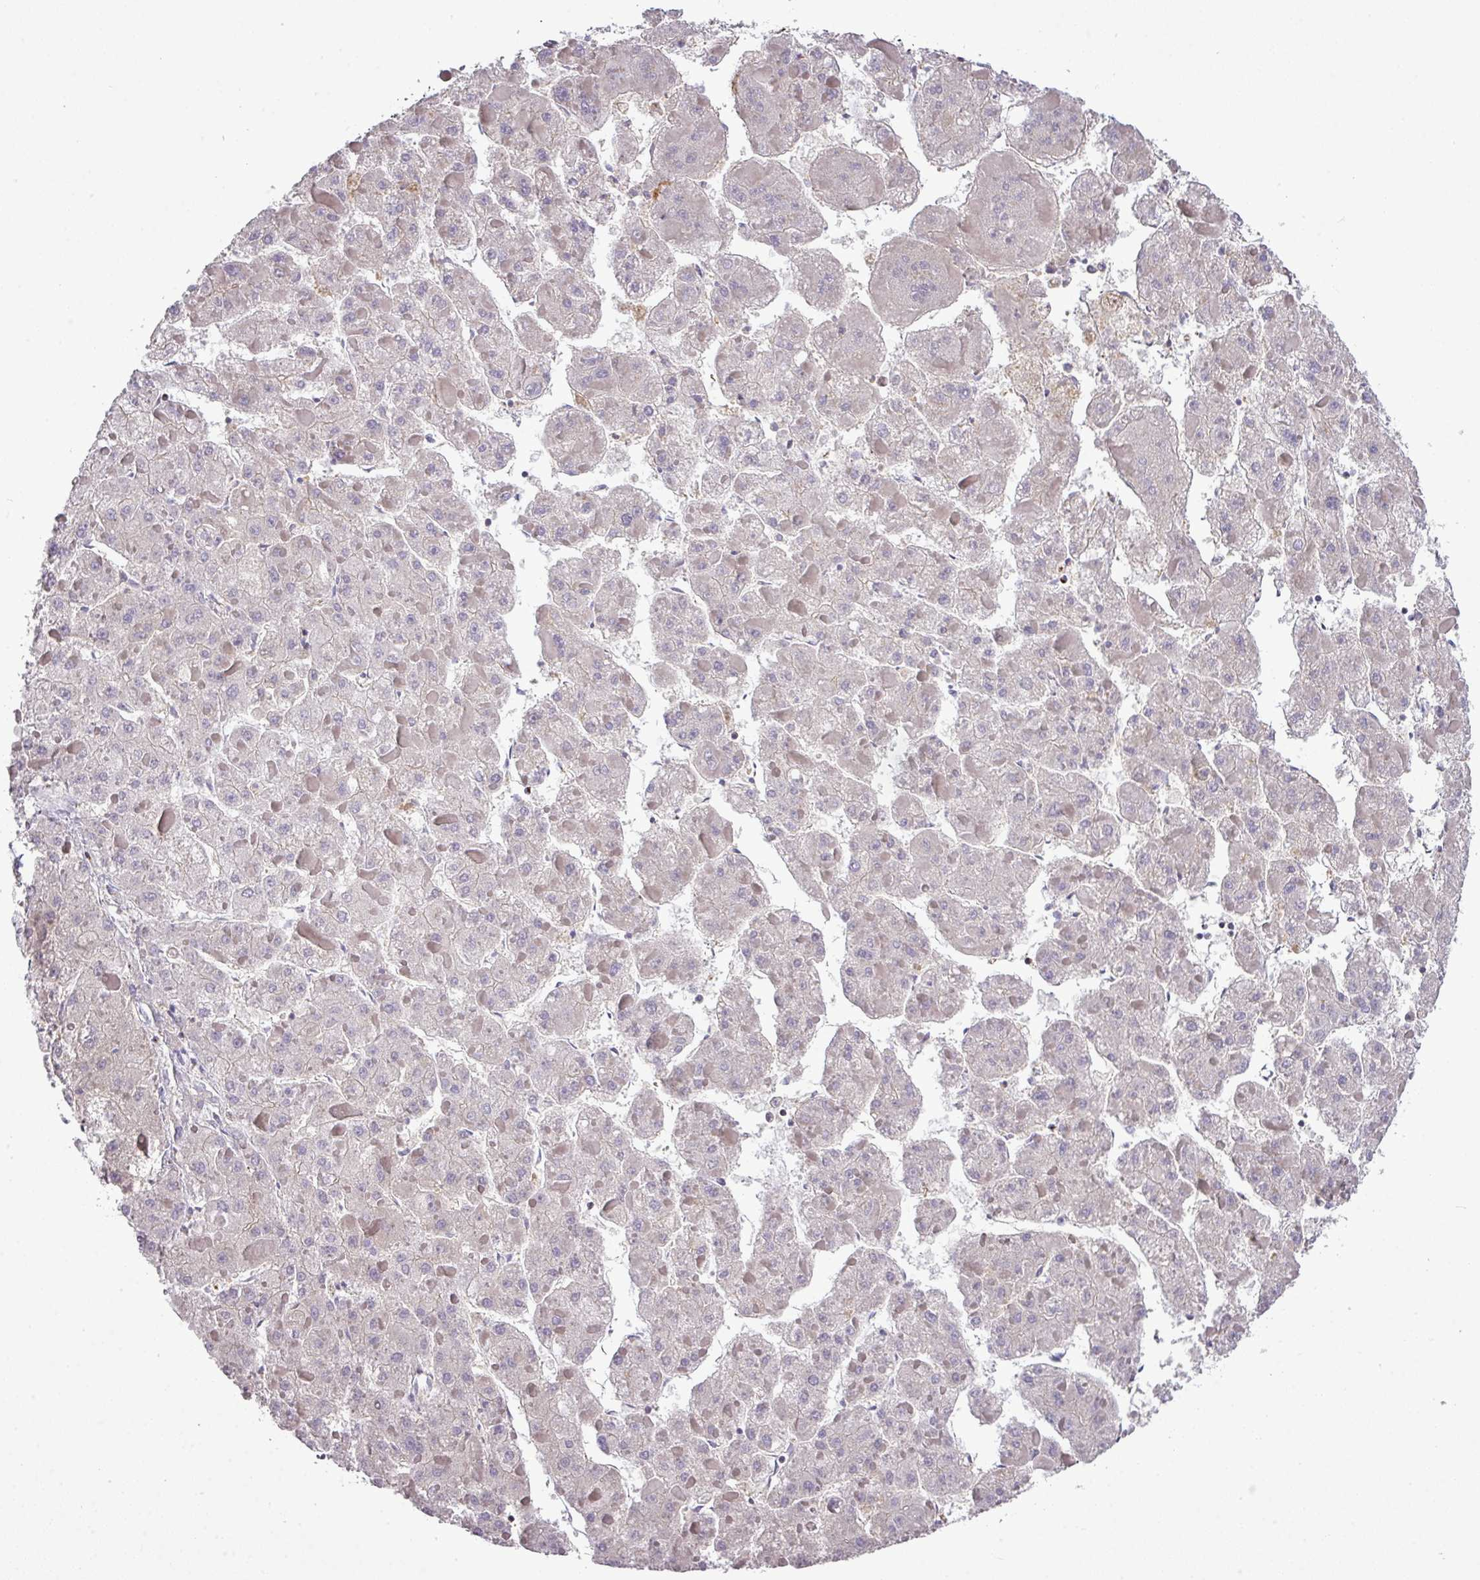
{"staining": {"intensity": "negative", "quantity": "none", "location": "none"}, "tissue": "liver cancer", "cell_type": "Tumor cells", "image_type": "cancer", "snomed": [{"axis": "morphology", "description": "Carcinoma, Hepatocellular, NOS"}, {"axis": "topography", "description": "Liver"}], "caption": "An image of human liver cancer (hepatocellular carcinoma) is negative for staining in tumor cells.", "gene": "TPRA1", "patient": {"sex": "female", "age": 73}}